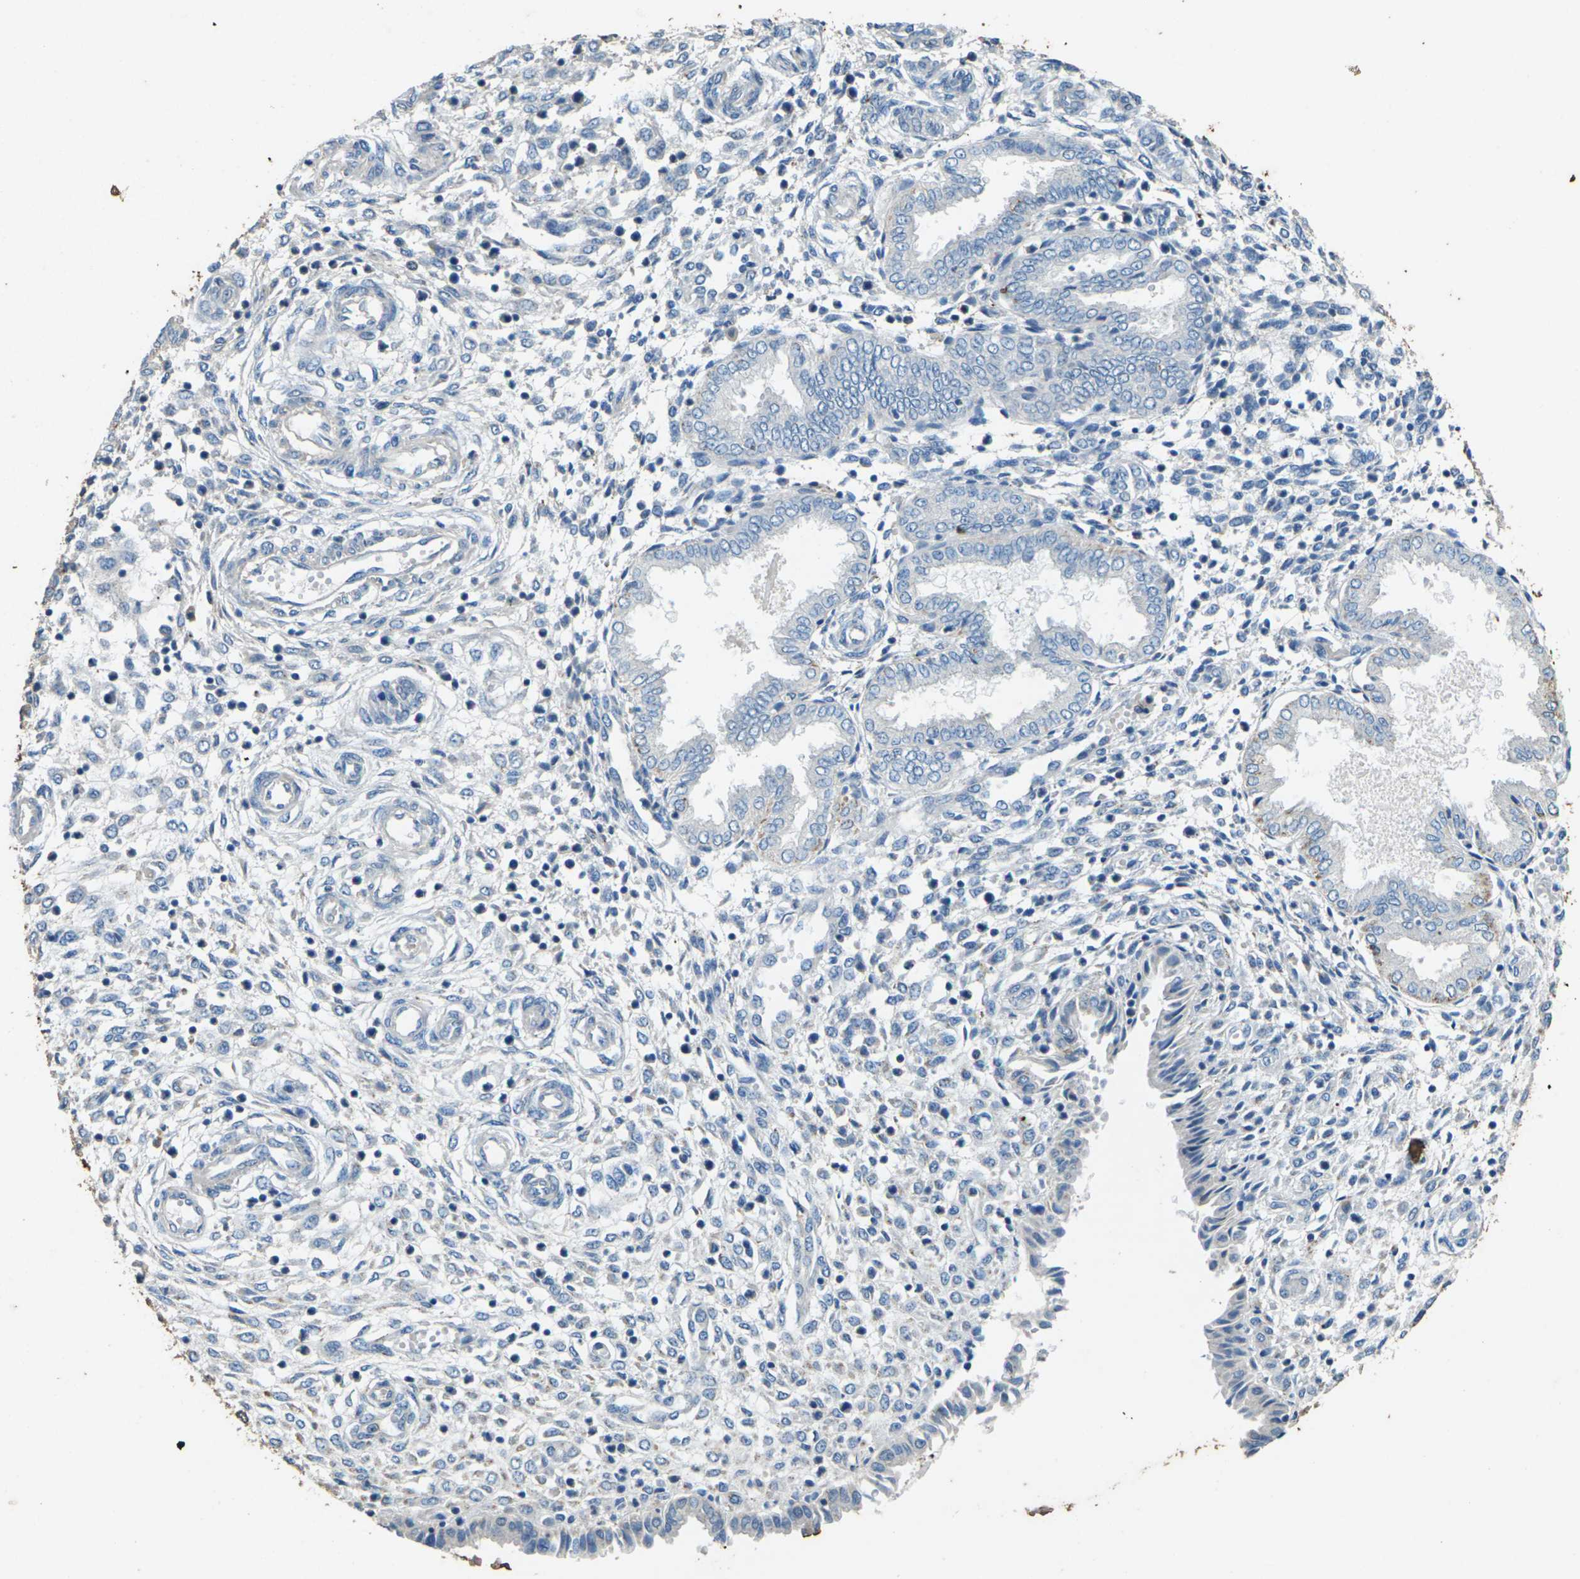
{"staining": {"intensity": "negative", "quantity": "none", "location": "none"}, "tissue": "endometrium", "cell_type": "Cells in endometrial stroma", "image_type": "normal", "snomed": [{"axis": "morphology", "description": "Normal tissue, NOS"}, {"axis": "topography", "description": "Endometrium"}], "caption": "Immunohistochemistry of benign endometrium exhibits no positivity in cells in endometrial stroma. (Immunohistochemistry, brightfield microscopy, high magnification).", "gene": "SIGLEC14", "patient": {"sex": "female", "age": 33}}